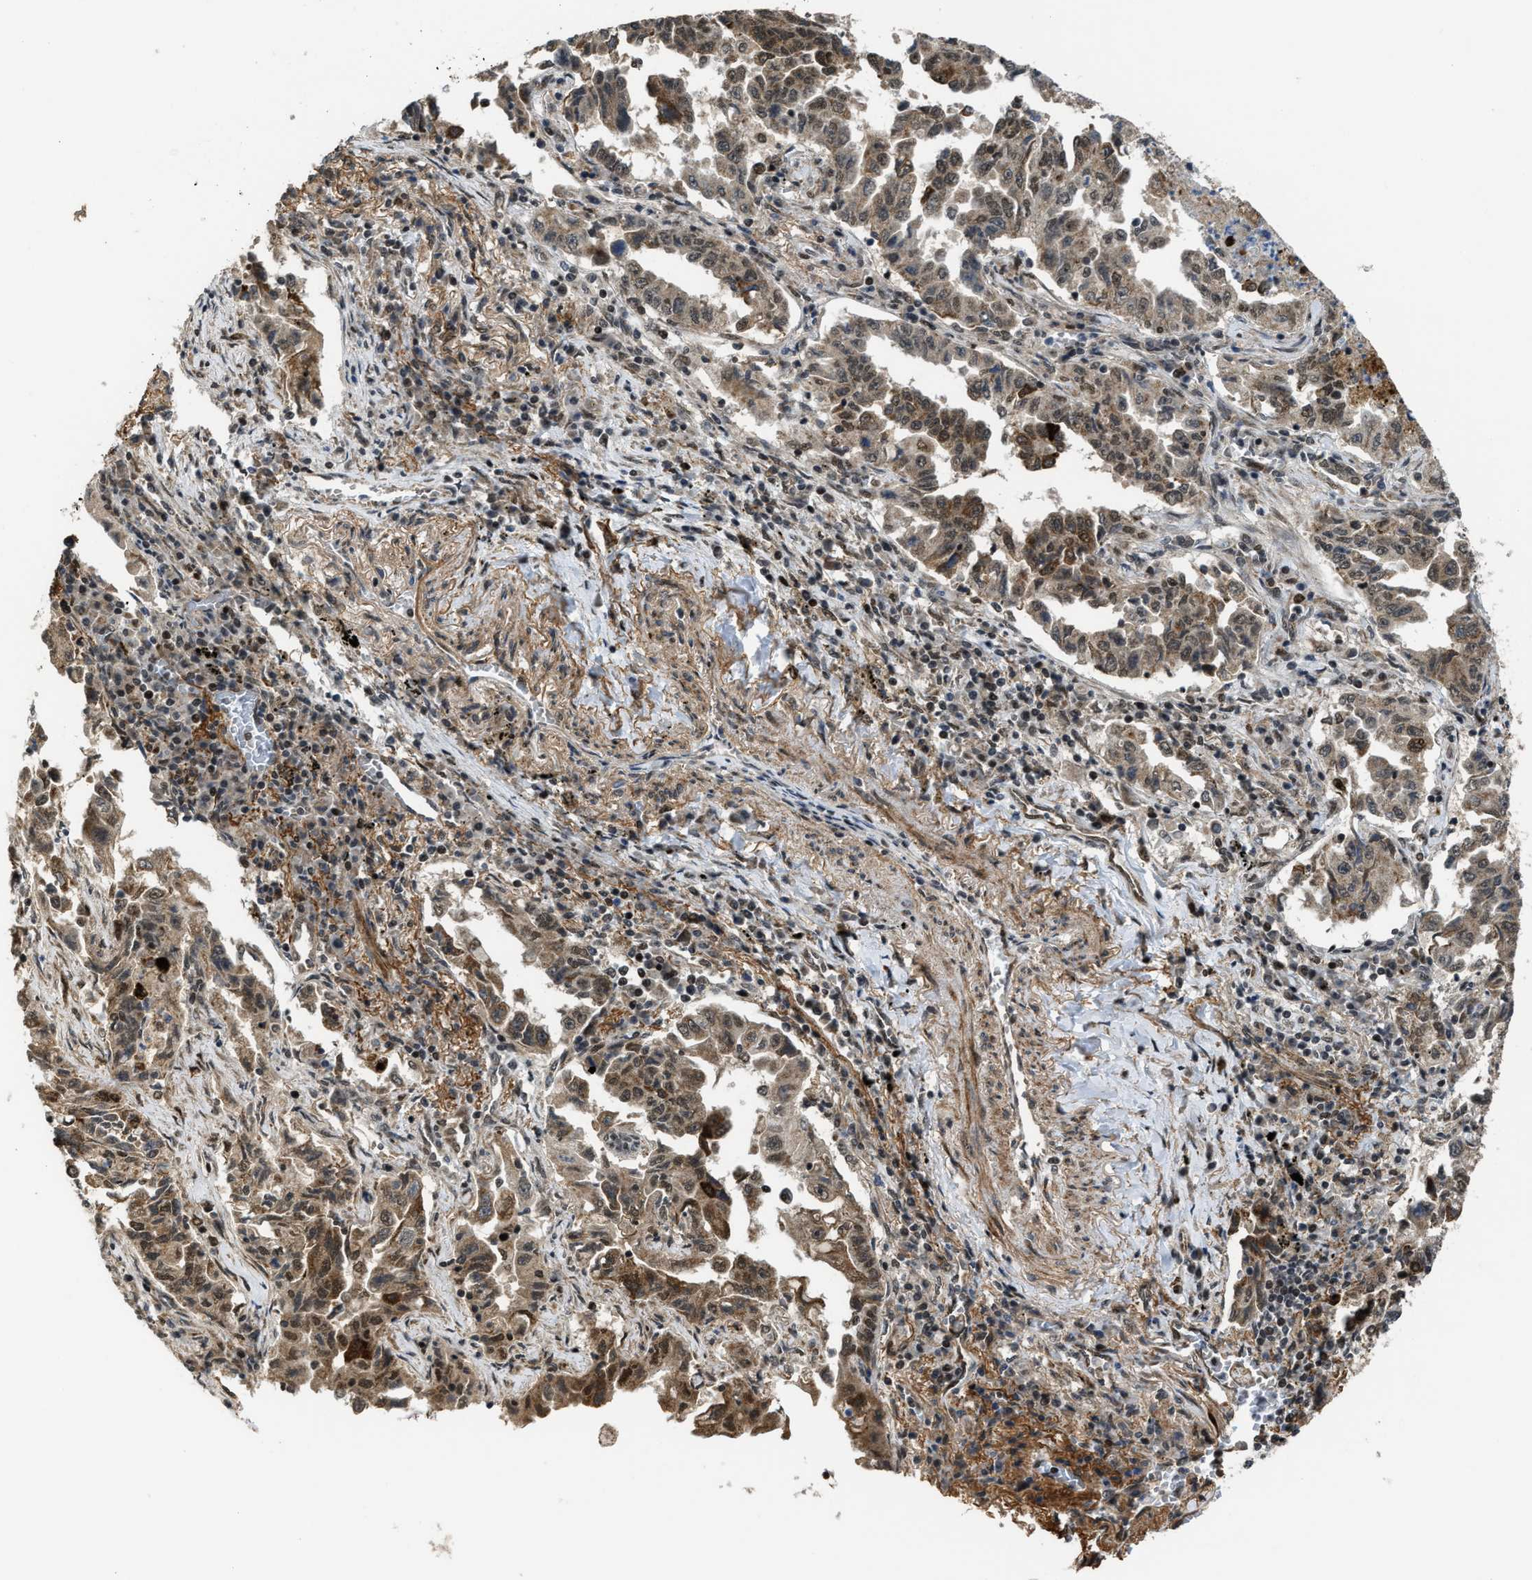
{"staining": {"intensity": "moderate", "quantity": ">75%", "location": "cytoplasmic/membranous,nuclear"}, "tissue": "lung cancer", "cell_type": "Tumor cells", "image_type": "cancer", "snomed": [{"axis": "morphology", "description": "Adenocarcinoma, NOS"}, {"axis": "topography", "description": "Lung"}], "caption": "Protein expression analysis of human lung cancer (adenocarcinoma) reveals moderate cytoplasmic/membranous and nuclear expression in approximately >75% of tumor cells.", "gene": "ZNF250", "patient": {"sex": "female", "age": 51}}